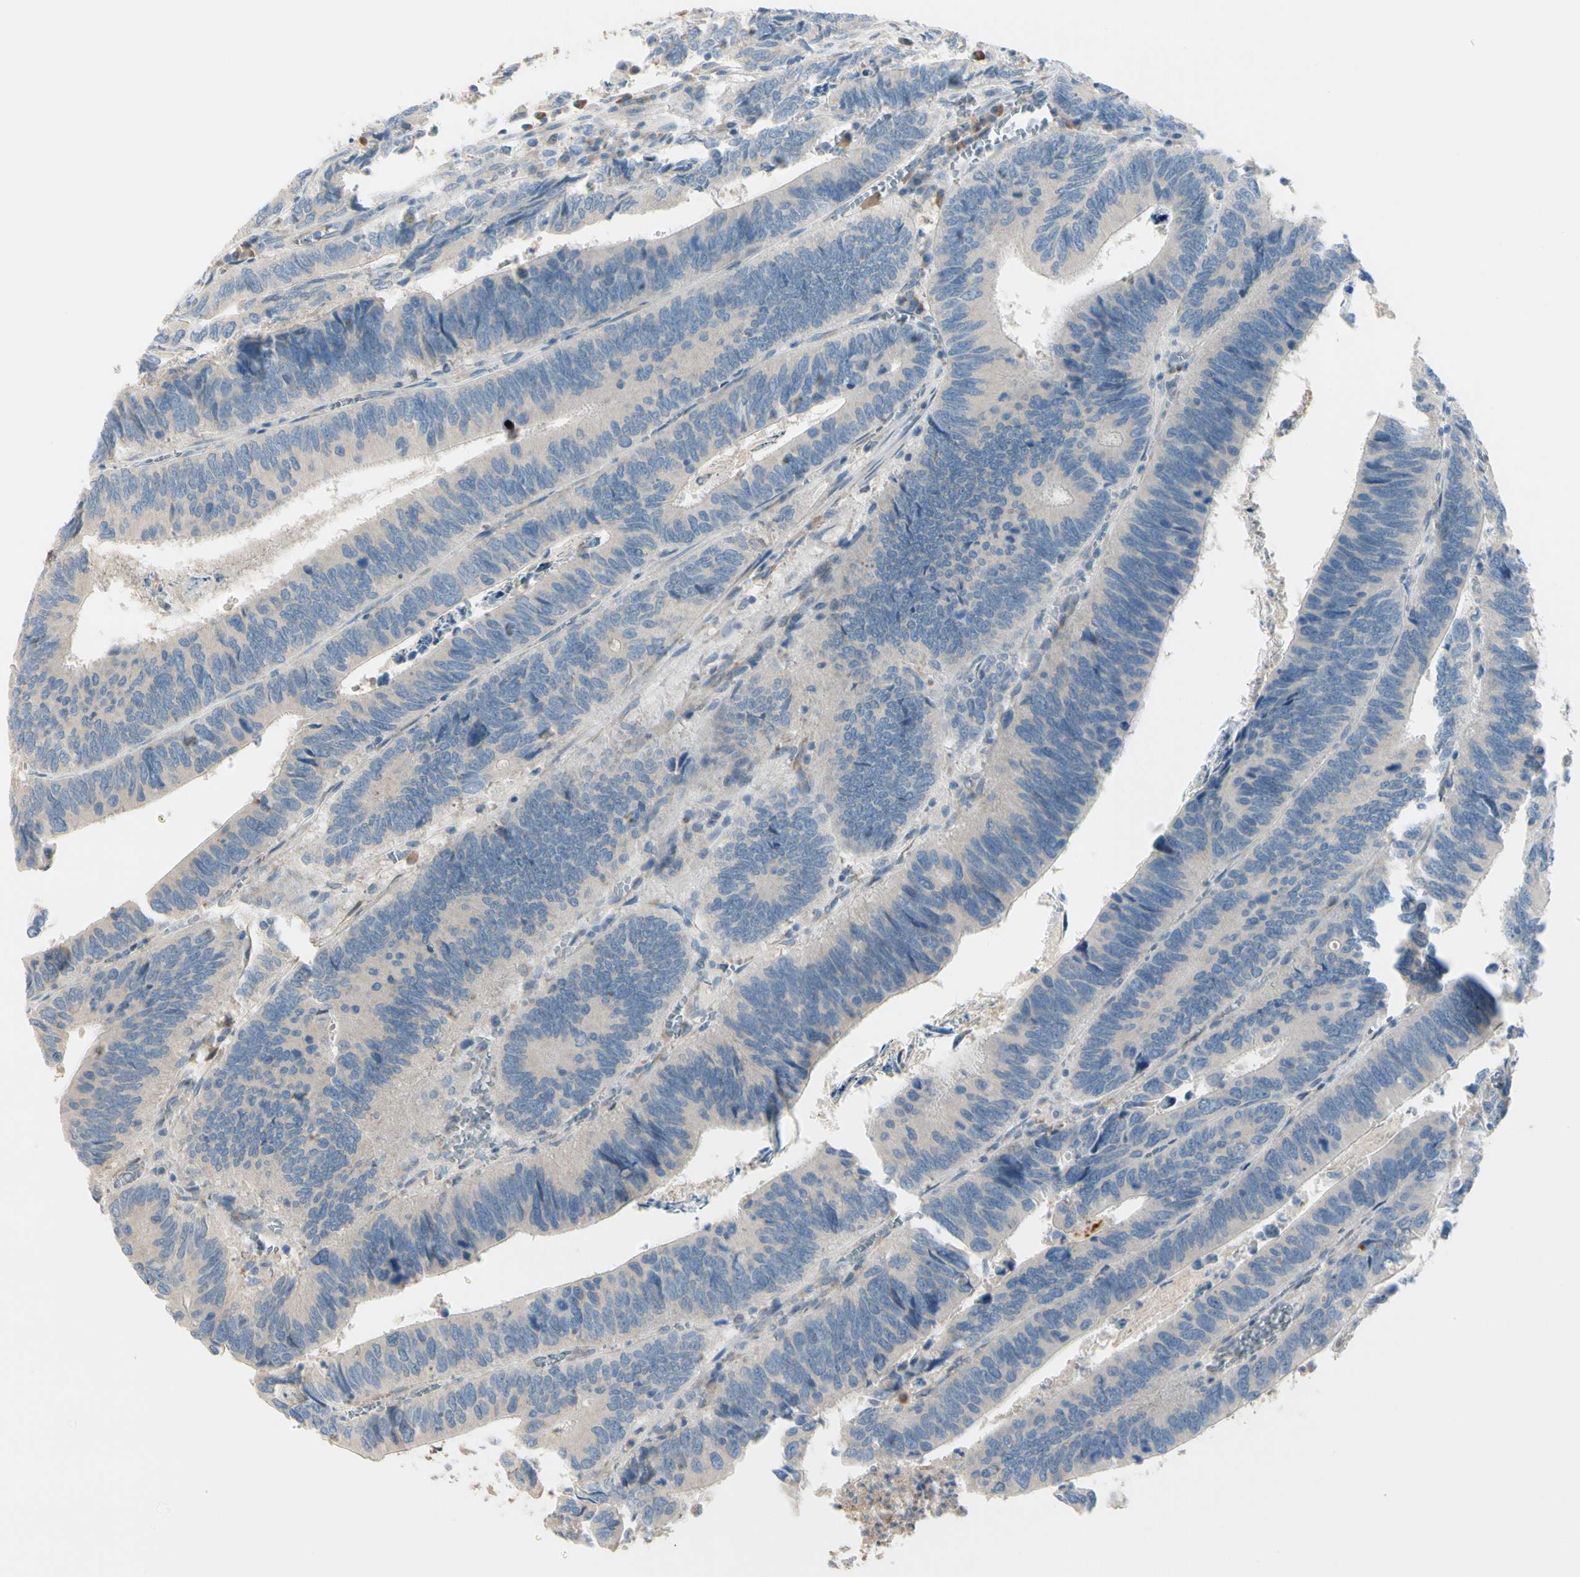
{"staining": {"intensity": "negative", "quantity": "none", "location": "none"}, "tissue": "colorectal cancer", "cell_type": "Tumor cells", "image_type": "cancer", "snomed": [{"axis": "morphology", "description": "Adenocarcinoma, NOS"}, {"axis": "topography", "description": "Colon"}], "caption": "Adenocarcinoma (colorectal) stained for a protein using IHC demonstrates no staining tumor cells.", "gene": "EPHA3", "patient": {"sex": "male", "age": 72}}